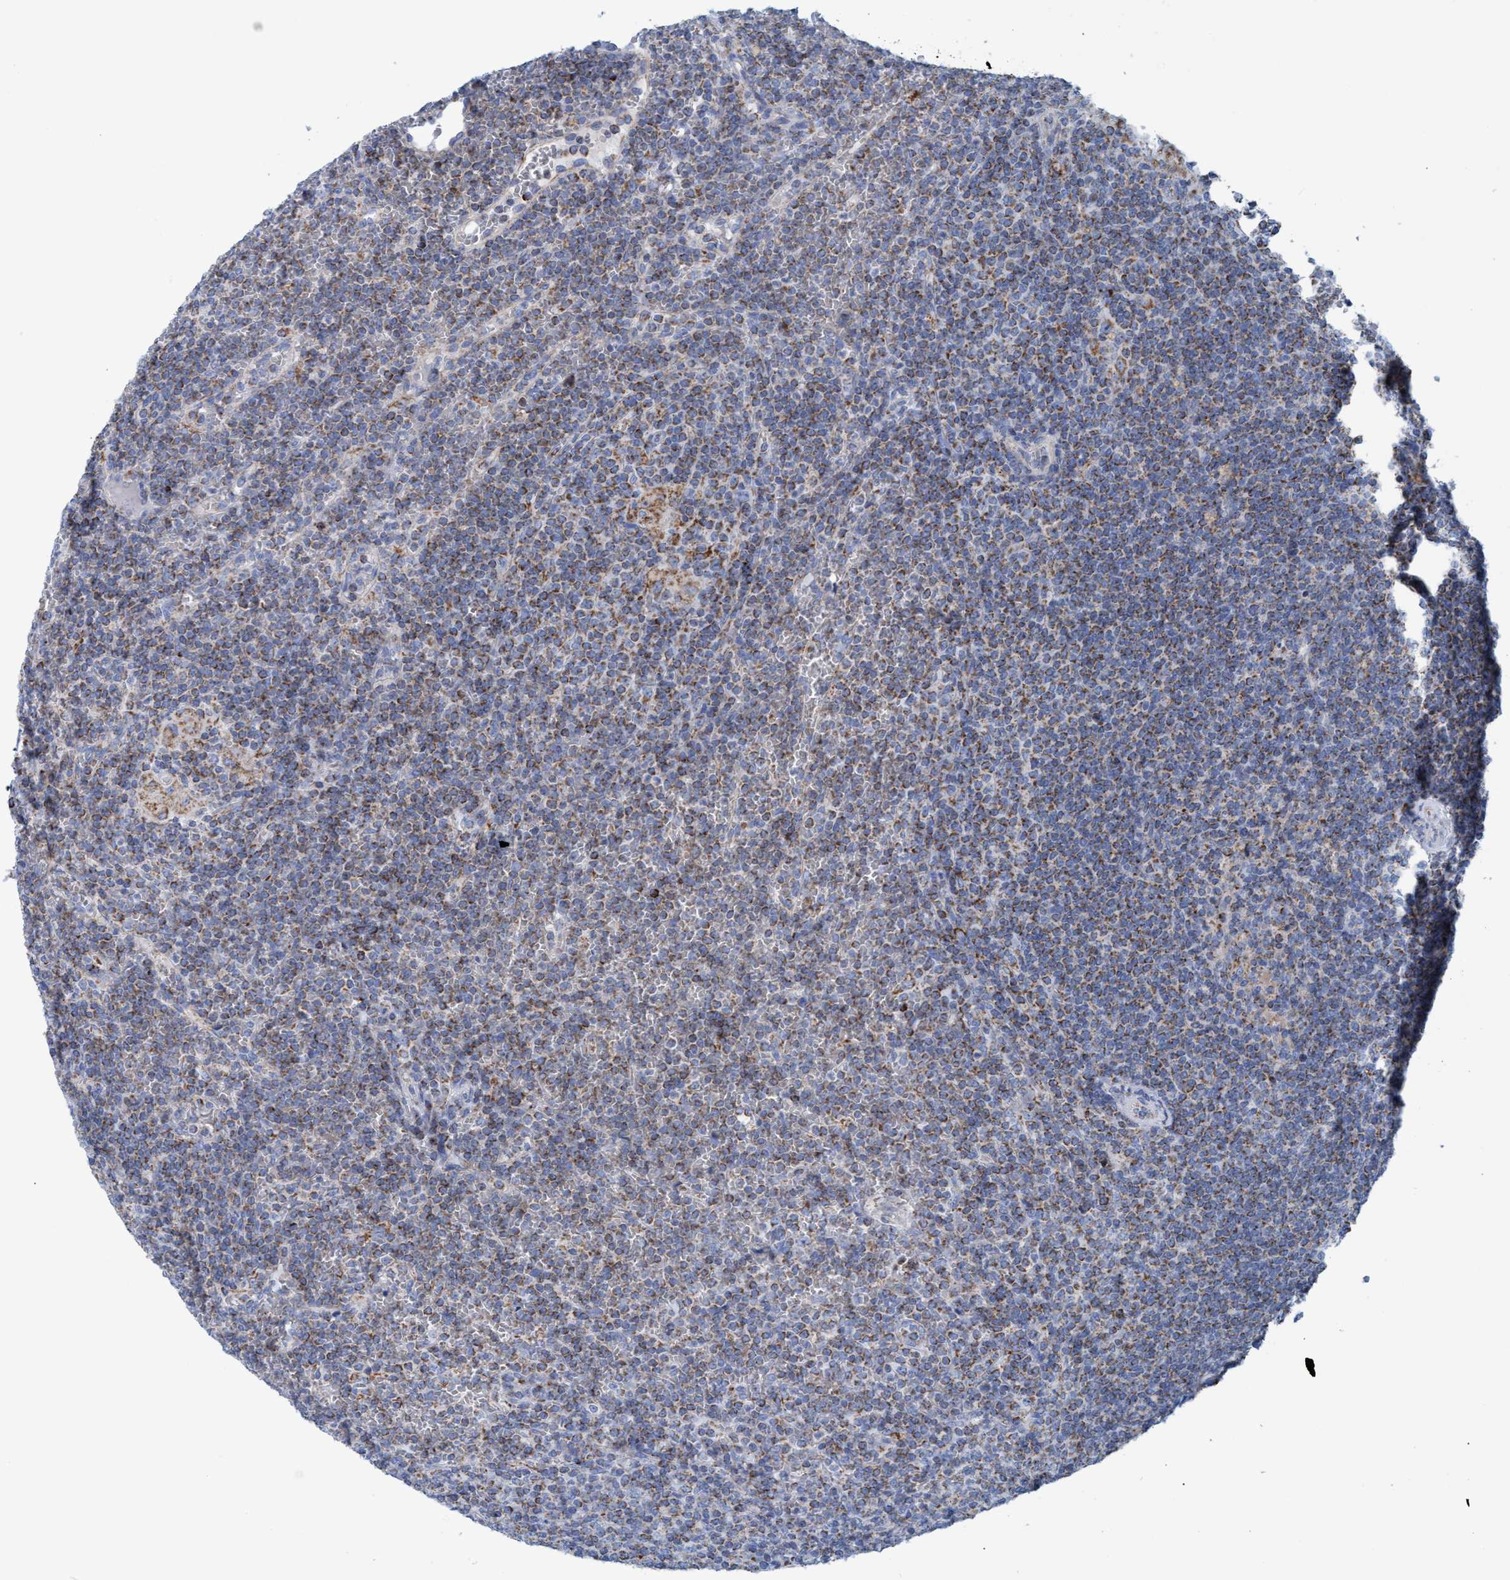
{"staining": {"intensity": "moderate", "quantity": "25%-75%", "location": "cytoplasmic/membranous"}, "tissue": "lymphoma", "cell_type": "Tumor cells", "image_type": "cancer", "snomed": [{"axis": "morphology", "description": "Malignant lymphoma, non-Hodgkin's type, Low grade"}, {"axis": "topography", "description": "Spleen"}], "caption": "A medium amount of moderate cytoplasmic/membranous expression is seen in approximately 25%-75% of tumor cells in lymphoma tissue. Using DAB (brown) and hematoxylin (blue) stains, captured at high magnification using brightfield microscopy.", "gene": "GGA3", "patient": {"sex": "female", "age": 19}}